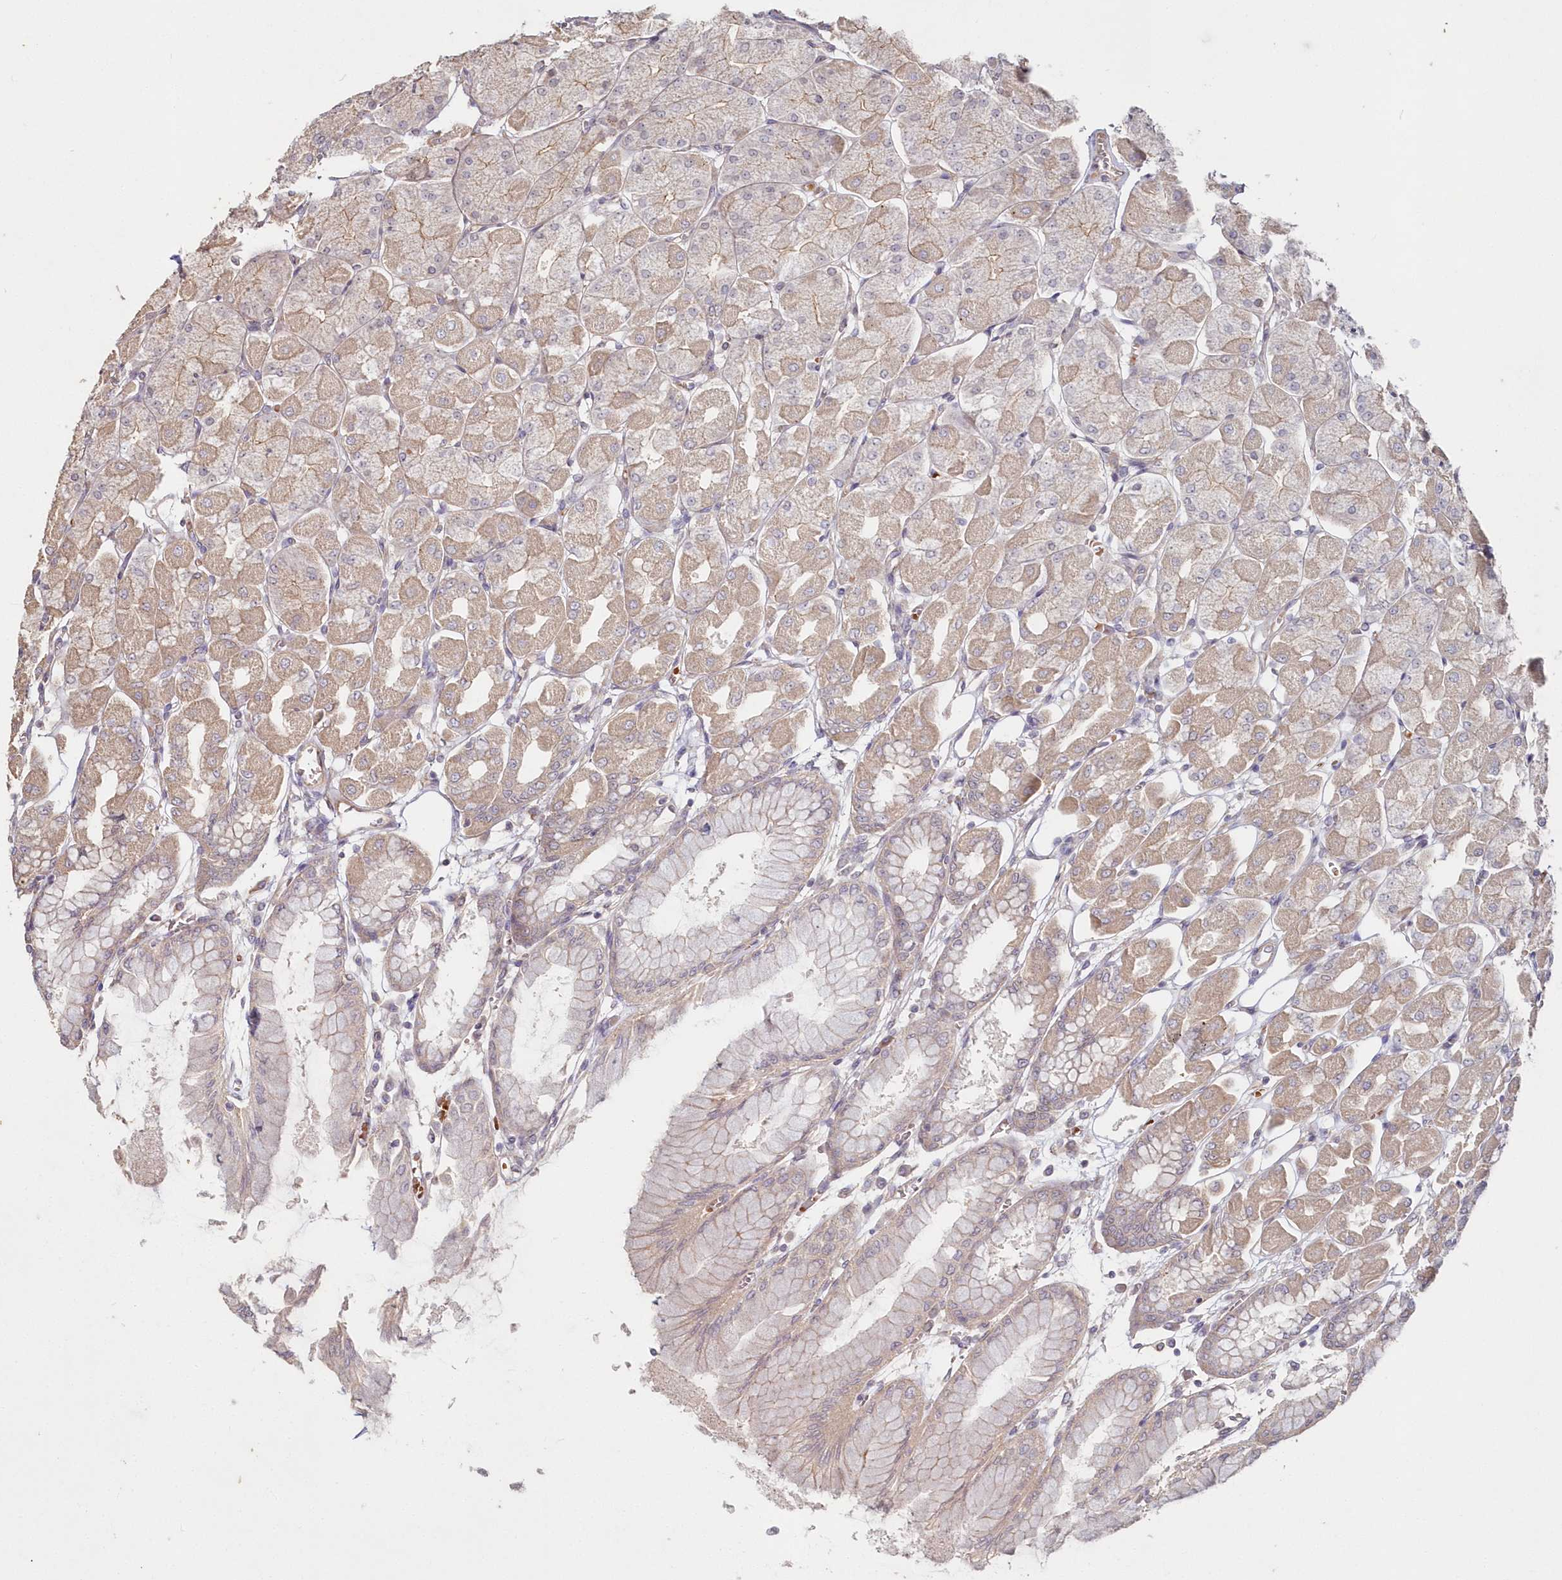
{"staining": {"intensity": "moderate", "quantity": "25%-75%", "location": "cytoplasmic/membranous"}, "tissue": "stomach", "cell_type": "Glandular cells", "image_type": "normal", "snomed": [{"axis": "morphology", "description": "Normal tissue, NOS"}, {"axis": "topography", "description": "Stomach, upper"}], "caption": "Stomach was stained to show a protein in brown. There is medium levels of moderate cytoplasmic/membranous expression in approximately 25%-75% of glandular cells. Using DAB (brown) and hematoxylin (blue) stains, captured at high magnification using brightfield microscopy.", "gene": "HYCC2", "patient": {"sex": "female", "age": 56}}